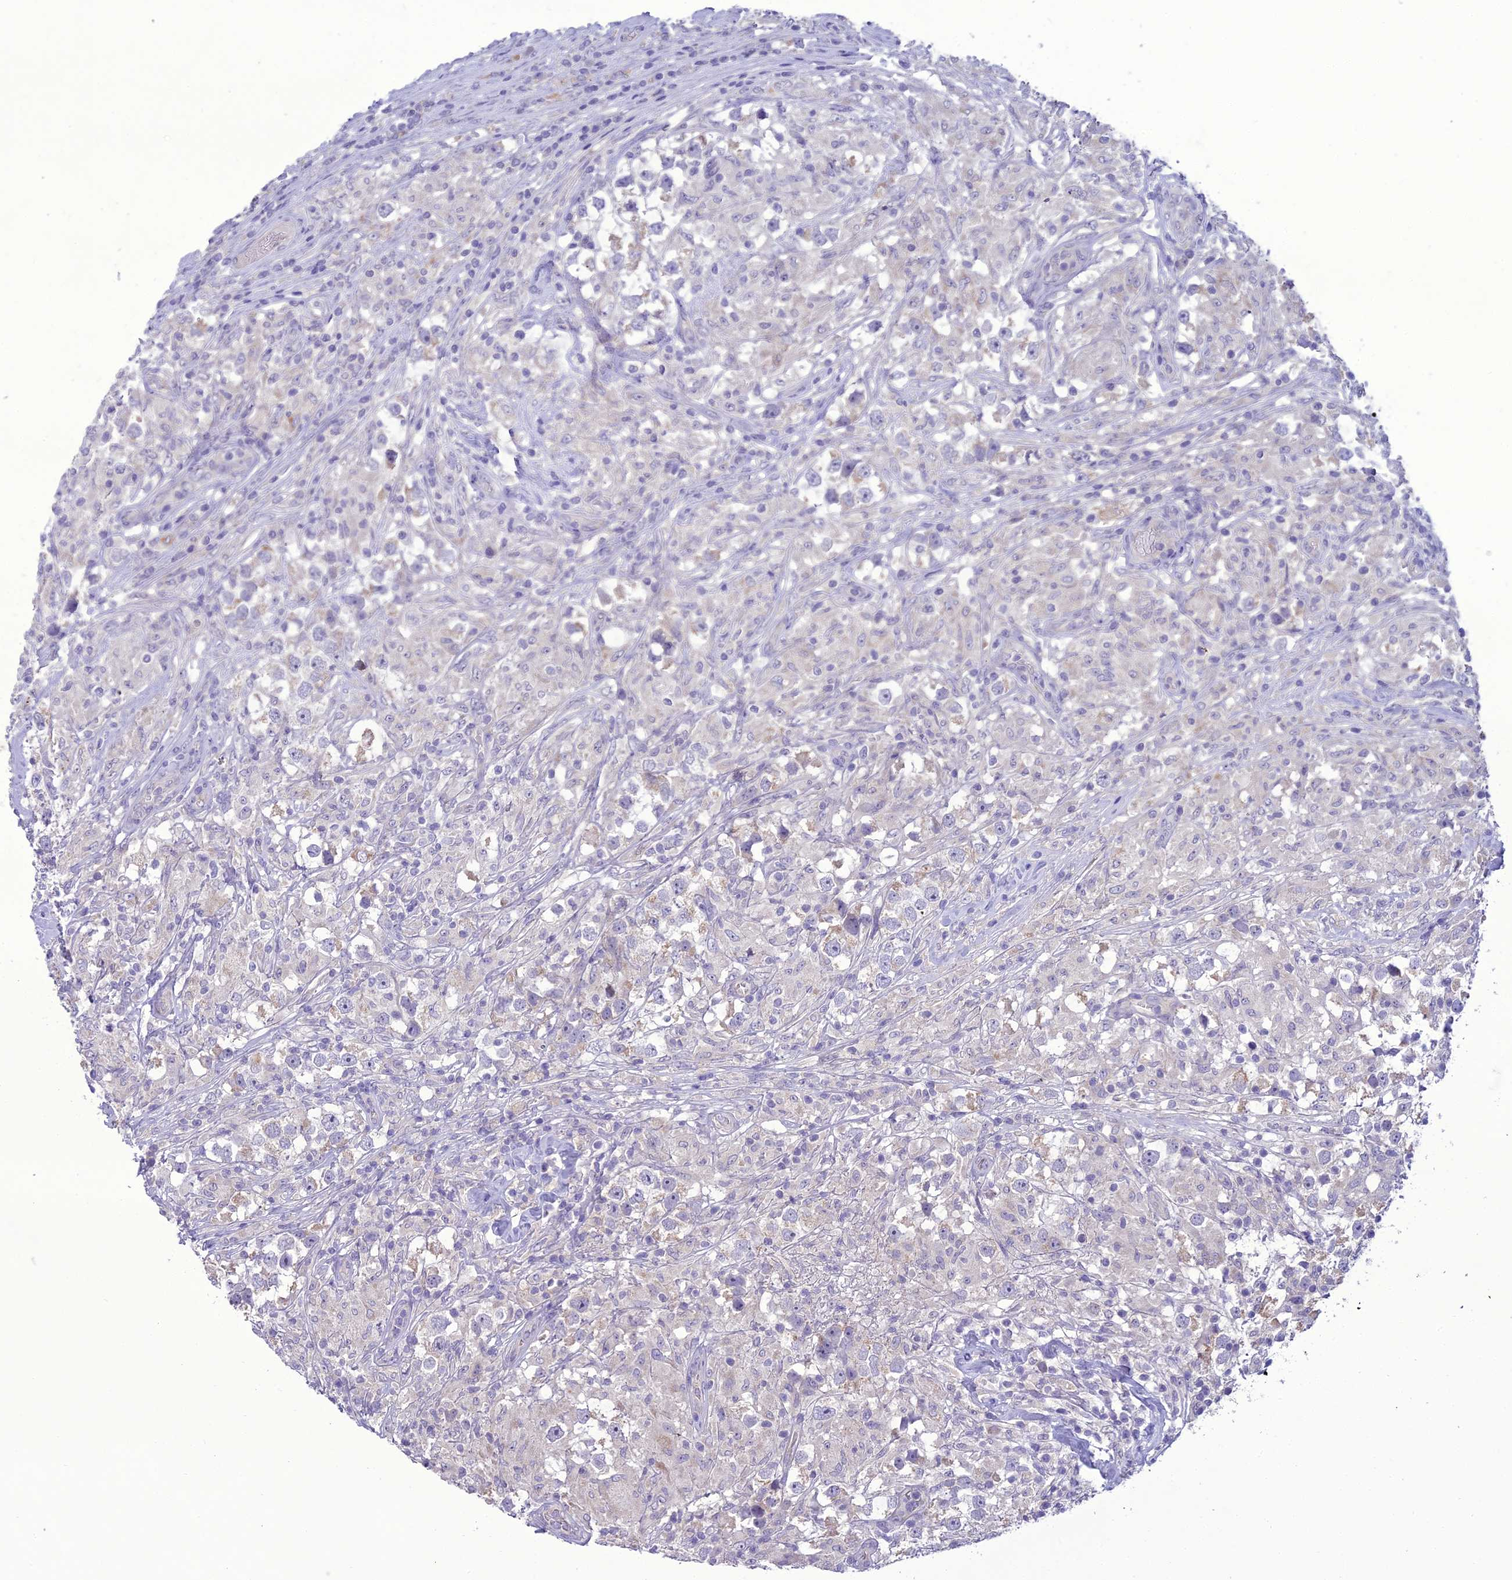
{"staining": {"intensity": "weak", "quantity": "<25%", "location": "cytoplasmic/membranous"}, "tissue": "testis cancer", "cell_type": "Tumor cells", "image_type": "cancer", "snomed": [{"axis": "morphology", "description": "Seminoma, NOS"}, {"axis": "topography", "description": "Testis"}], "caption": "This is an immunohistochemistry (IHC) image of testis cancer. There is no staining in tumor cells.", "gene": "SCRT1", "patient": {"sex": "male", "age": 46}}